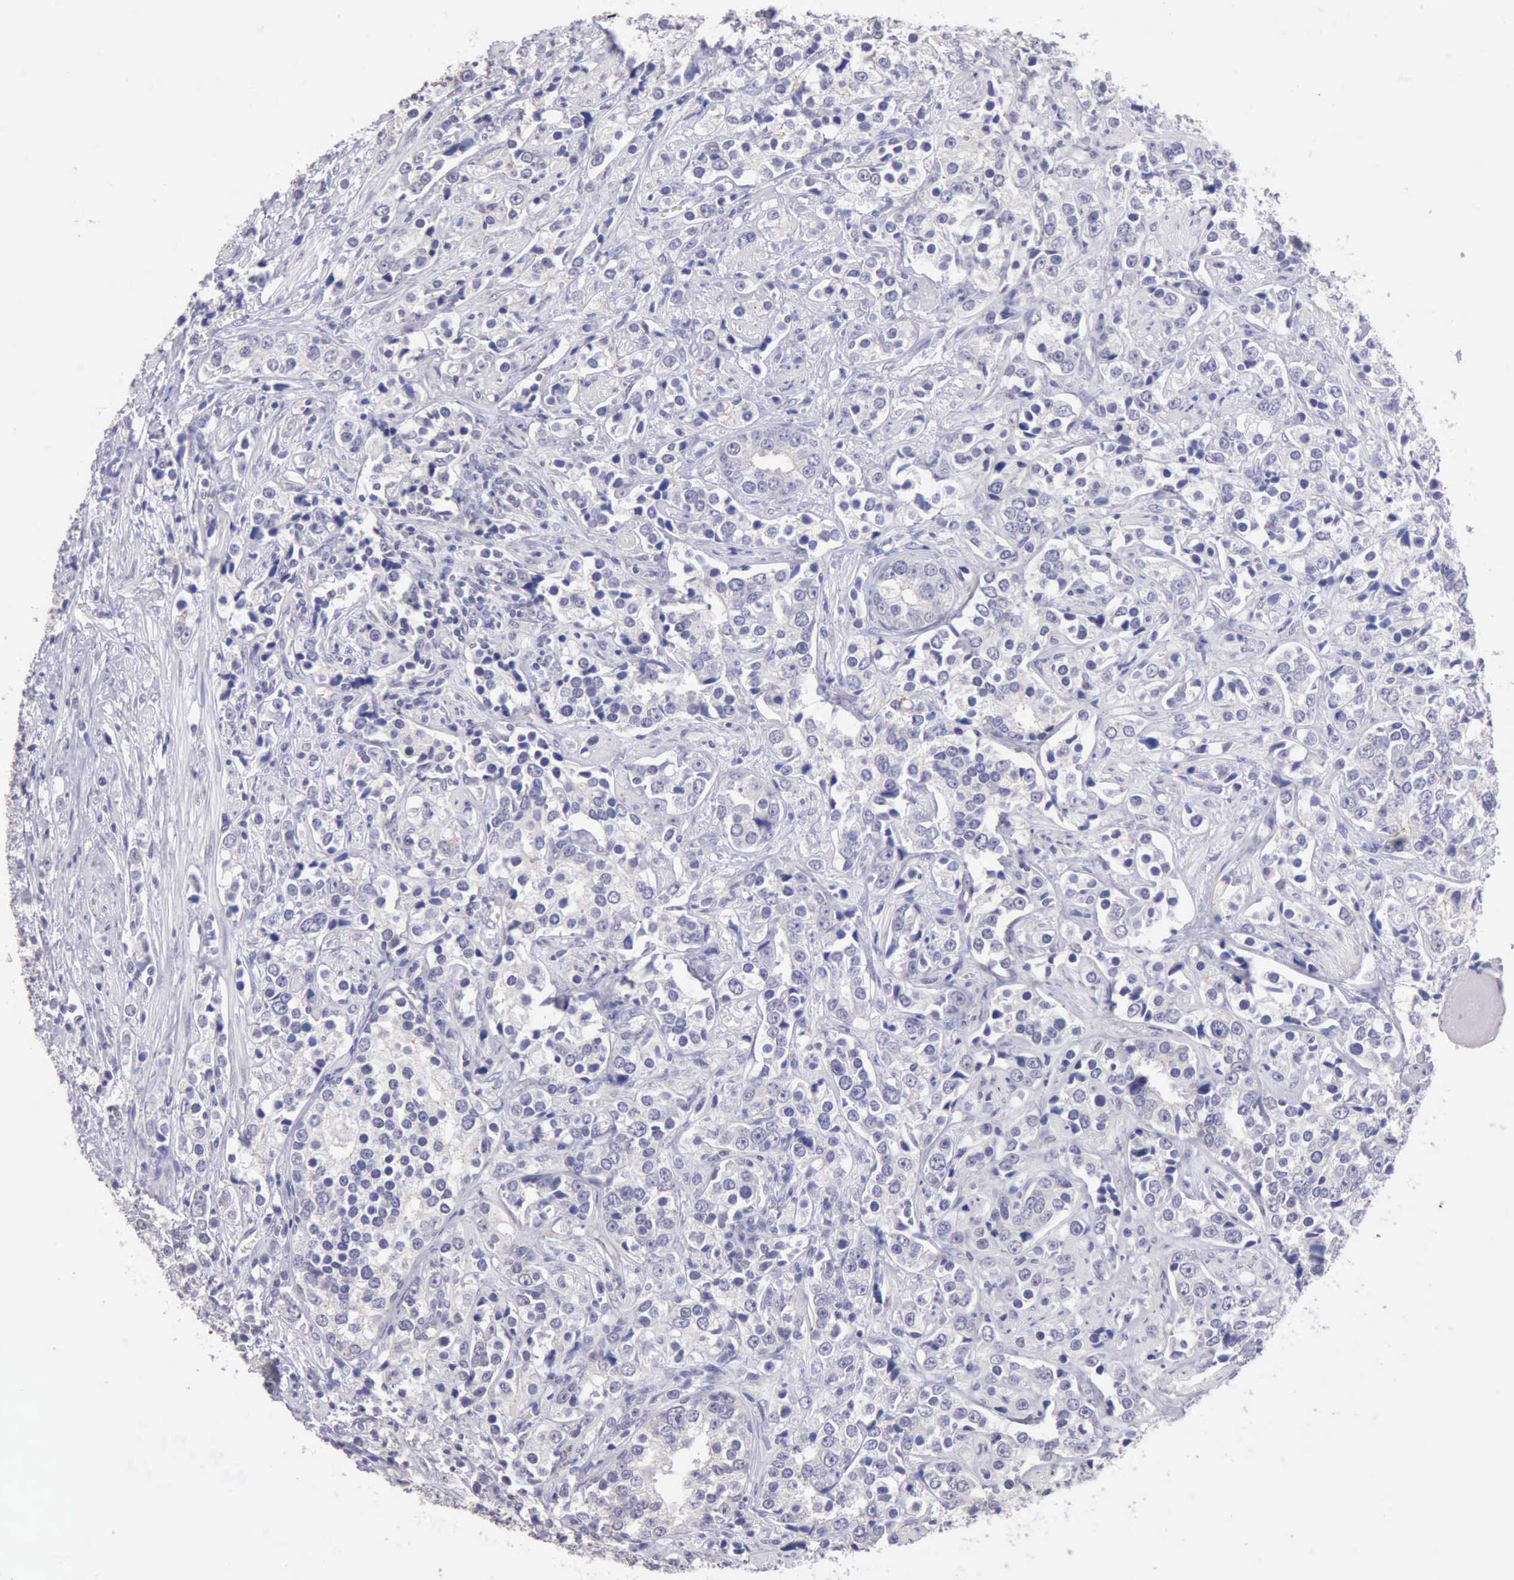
{"staining": {"intensity": "weak", "quantity": "25%-75%", "location": "cytoplasmic/membranous"}, "tissue": "prostate cancer", "cell_type": "Tumor cells", "image_type": "cancer", "snomed": [{"axis": "morphology", "description": "Adenocarcinoma, High grade"}, {"axis": "topography", "description": "Prostate"}], "caption": "Prostate cancer (high-grade adenocarcinoma) was stained to show a protein in brown. There is low levels of weak cytoplasmic/membranous staining in about 25%-75% of tumor cells. (DAB (3,3'-diaminobenzidine) = brown stain, brightfield microscopy at high magnification).", "gene": "KCND1", "patient": {"sex": "male", "age": 71}}